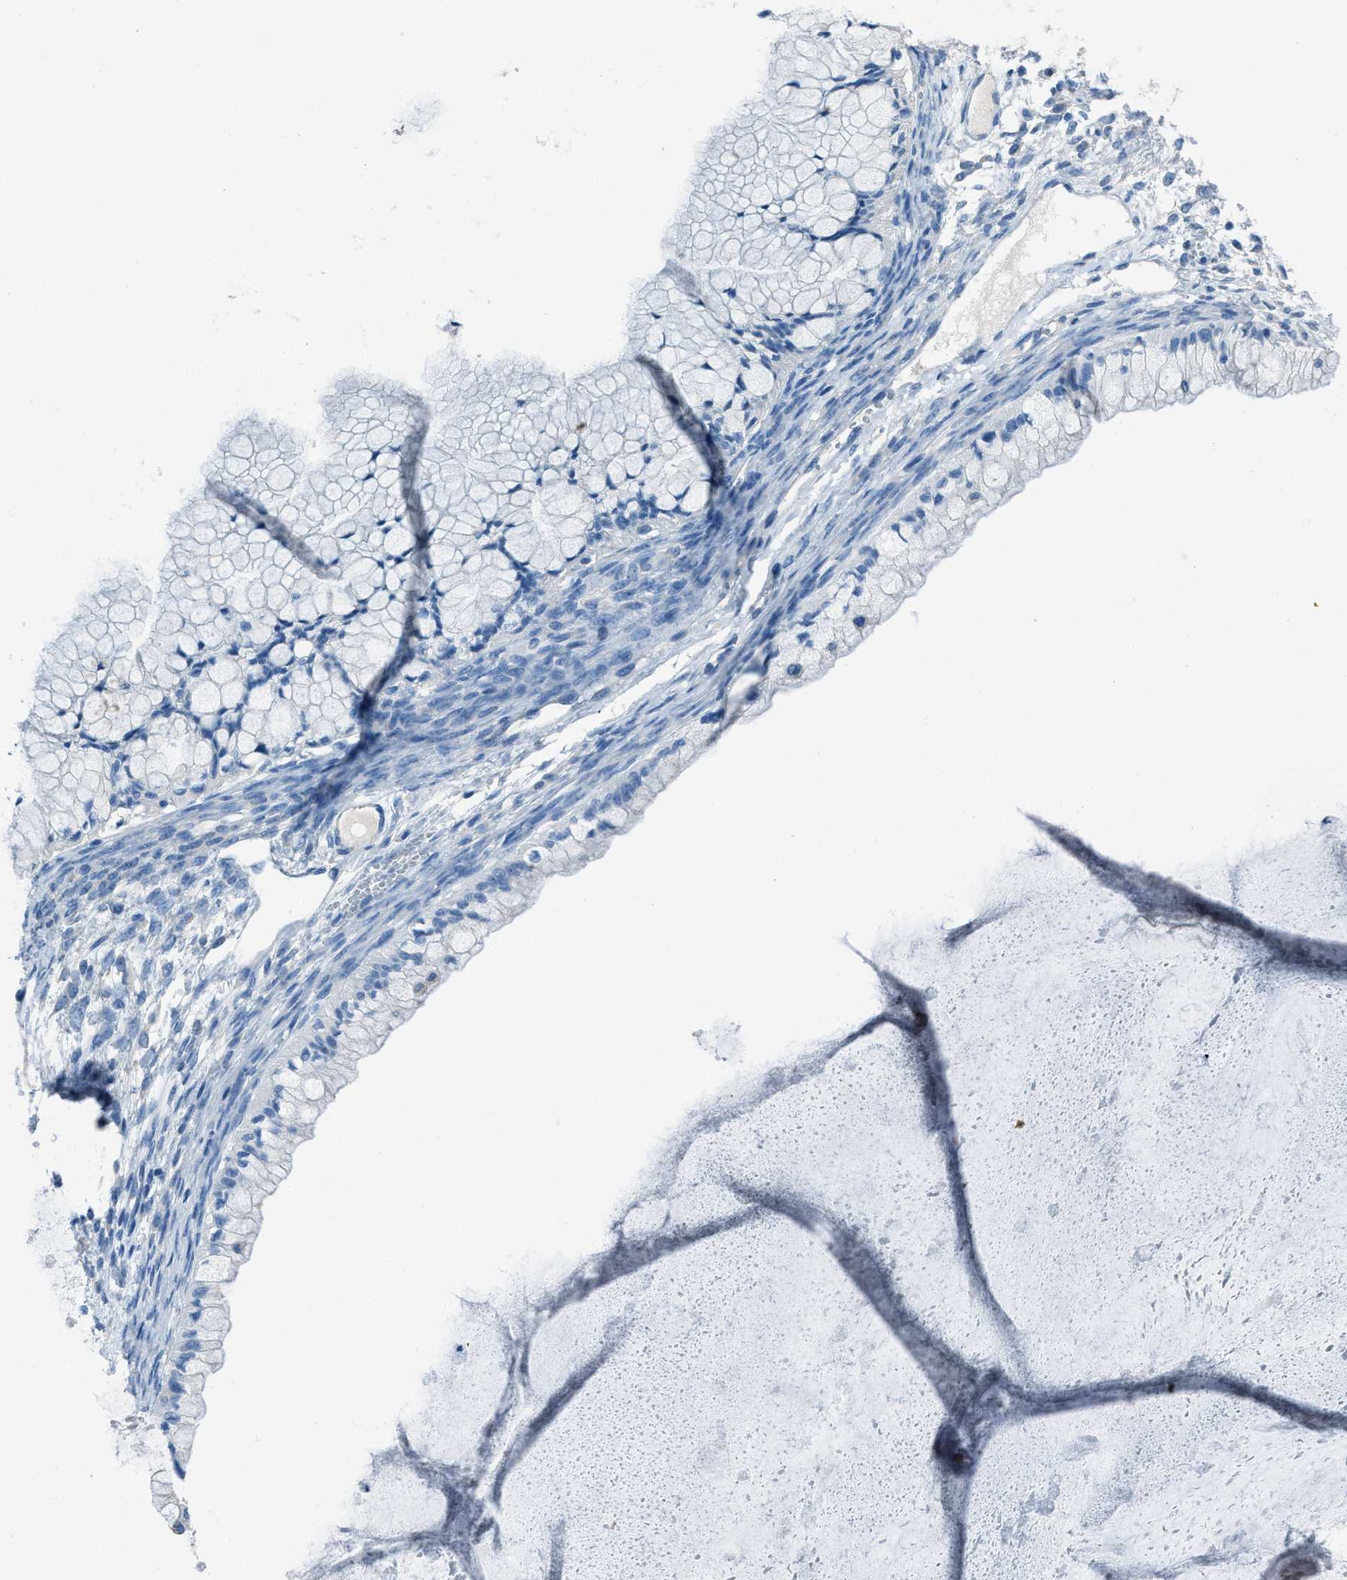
{"staining": {"intensity": "negative", "quantity": "none", "location": "none"}, "tissue": "ovarian cancer", "cell_type": "Tumor cells", "image_type": "cancer", "snomed": [{"axis": "morphology", "description": "Cystadenocarcinoma, mucinous, NOS"}, {"axis": "topography", "description": "Ovary"}], "caption": "Human ovarian cancer (mucinous cystadenocarcinoma) stained for a protein using immunohistochemistry (IHC) reveals no positivity in tumor cells.", "gene": "AMACR", "patient": {"sex": "female", "age": 57}}